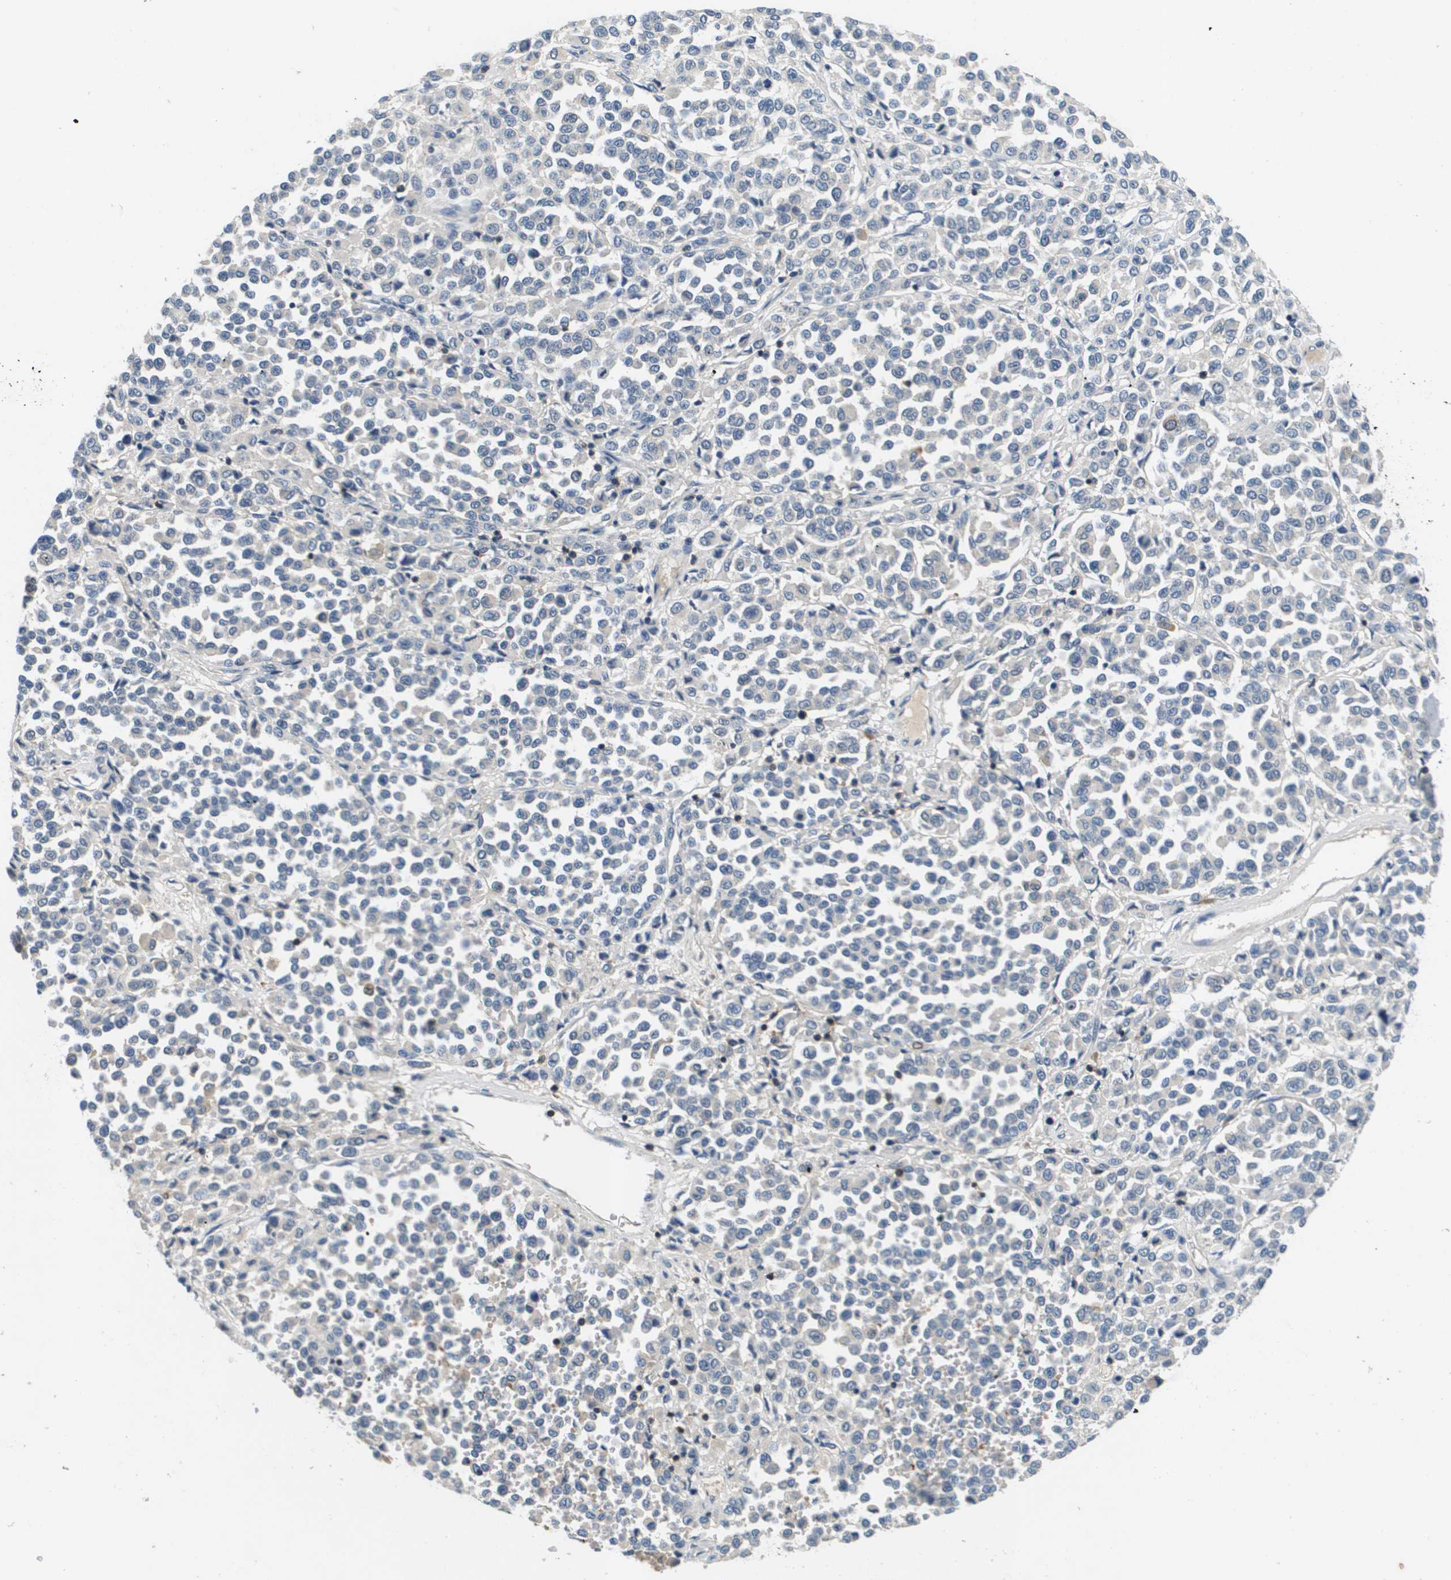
{"staining": {"intensity": "negative", "quantity": "none", "location": "none"}, "tissue": "melanoma", "cell_type": "Tumor cells", "image_type": "cancer", "snomed": [{"axis": "morphology", "description": "Malignant melanoma, Metastatic site"}, {"axis": "topography", "description": "Pancreas"}], "caption": "Immunohistochemical staining of human melanoma exhibits no significant positivity in tumor cells.", "gene": "KCNQ5", "patient": {"sex": "female", "age": 30}}